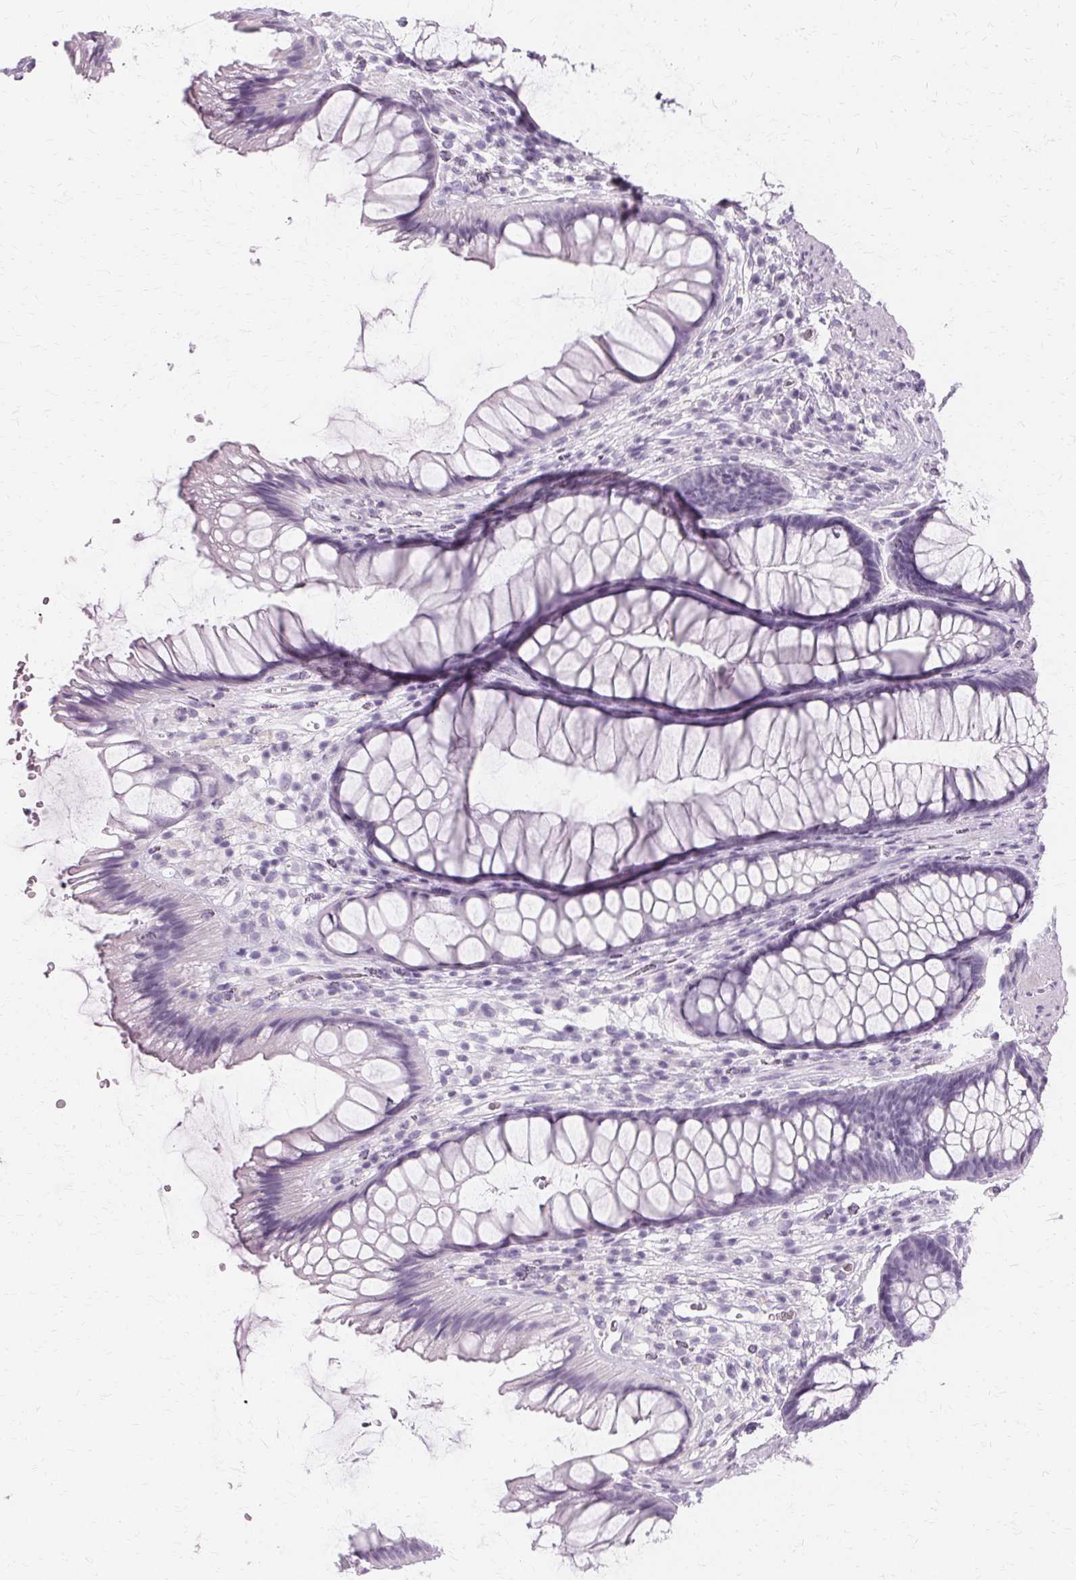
{"staining": {"intensity": "negative", "quantity": "none", "location": "none"}, "tissue": "rectum", "cell_type": "Glandular cells", "image_type": "normal", "snomed": [{"axis": "morphology", "description": "Normal tissue, NOS"}, {"axis": "topography", "description": "Rectum"}], "caption": "An IHC histopathology image of benign rectum is shown. There is no staining in glandular cells of rectum.", "gene": "KRT6A", "patient": {"sex": "male", "age": 53}}